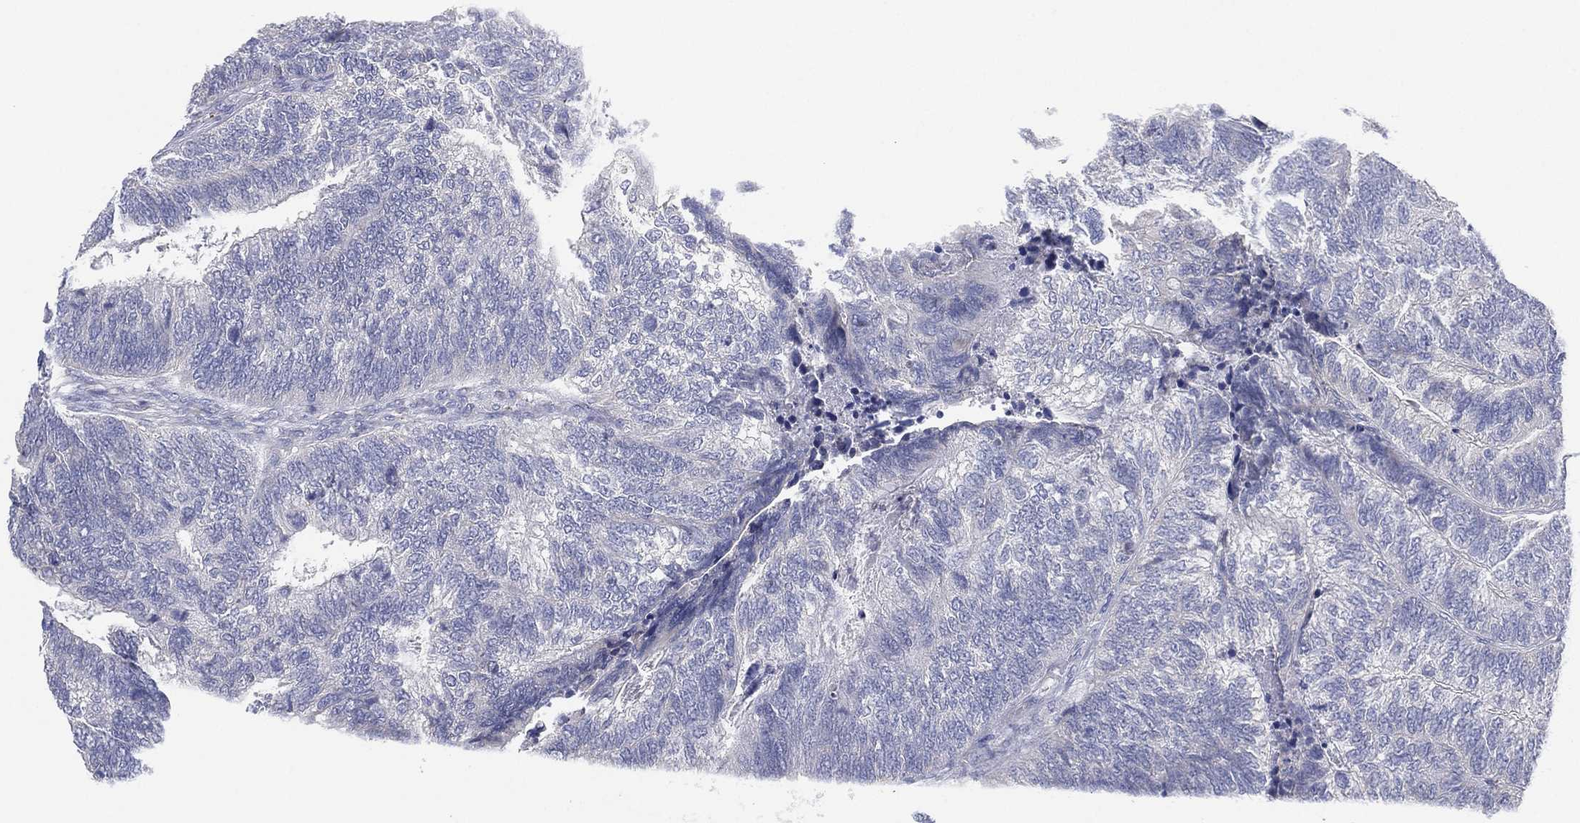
{"staining": {"intensity": "negative", "quantity": "none", "location": "none"}, "tissue": "colorectal cancer", "cell_type": "Tumor cells", "image_type": "cancer", "snomed": [{"axis": "morphology", "description": "Adenocarcinoma, NOS"}, {"axis": "topography", "description": "Colon"}], "caption": "Immunohistochemistry micrograph of neoplastic tissue: colorectal cancer (adenocarcinoma) stained with DAB reveals no significant protein positivity in tumor cells. (DAB IHC with hematoxylin counter stain).", "gene": "TMEM40", "patient": {"sex": "female", "age": 67}}